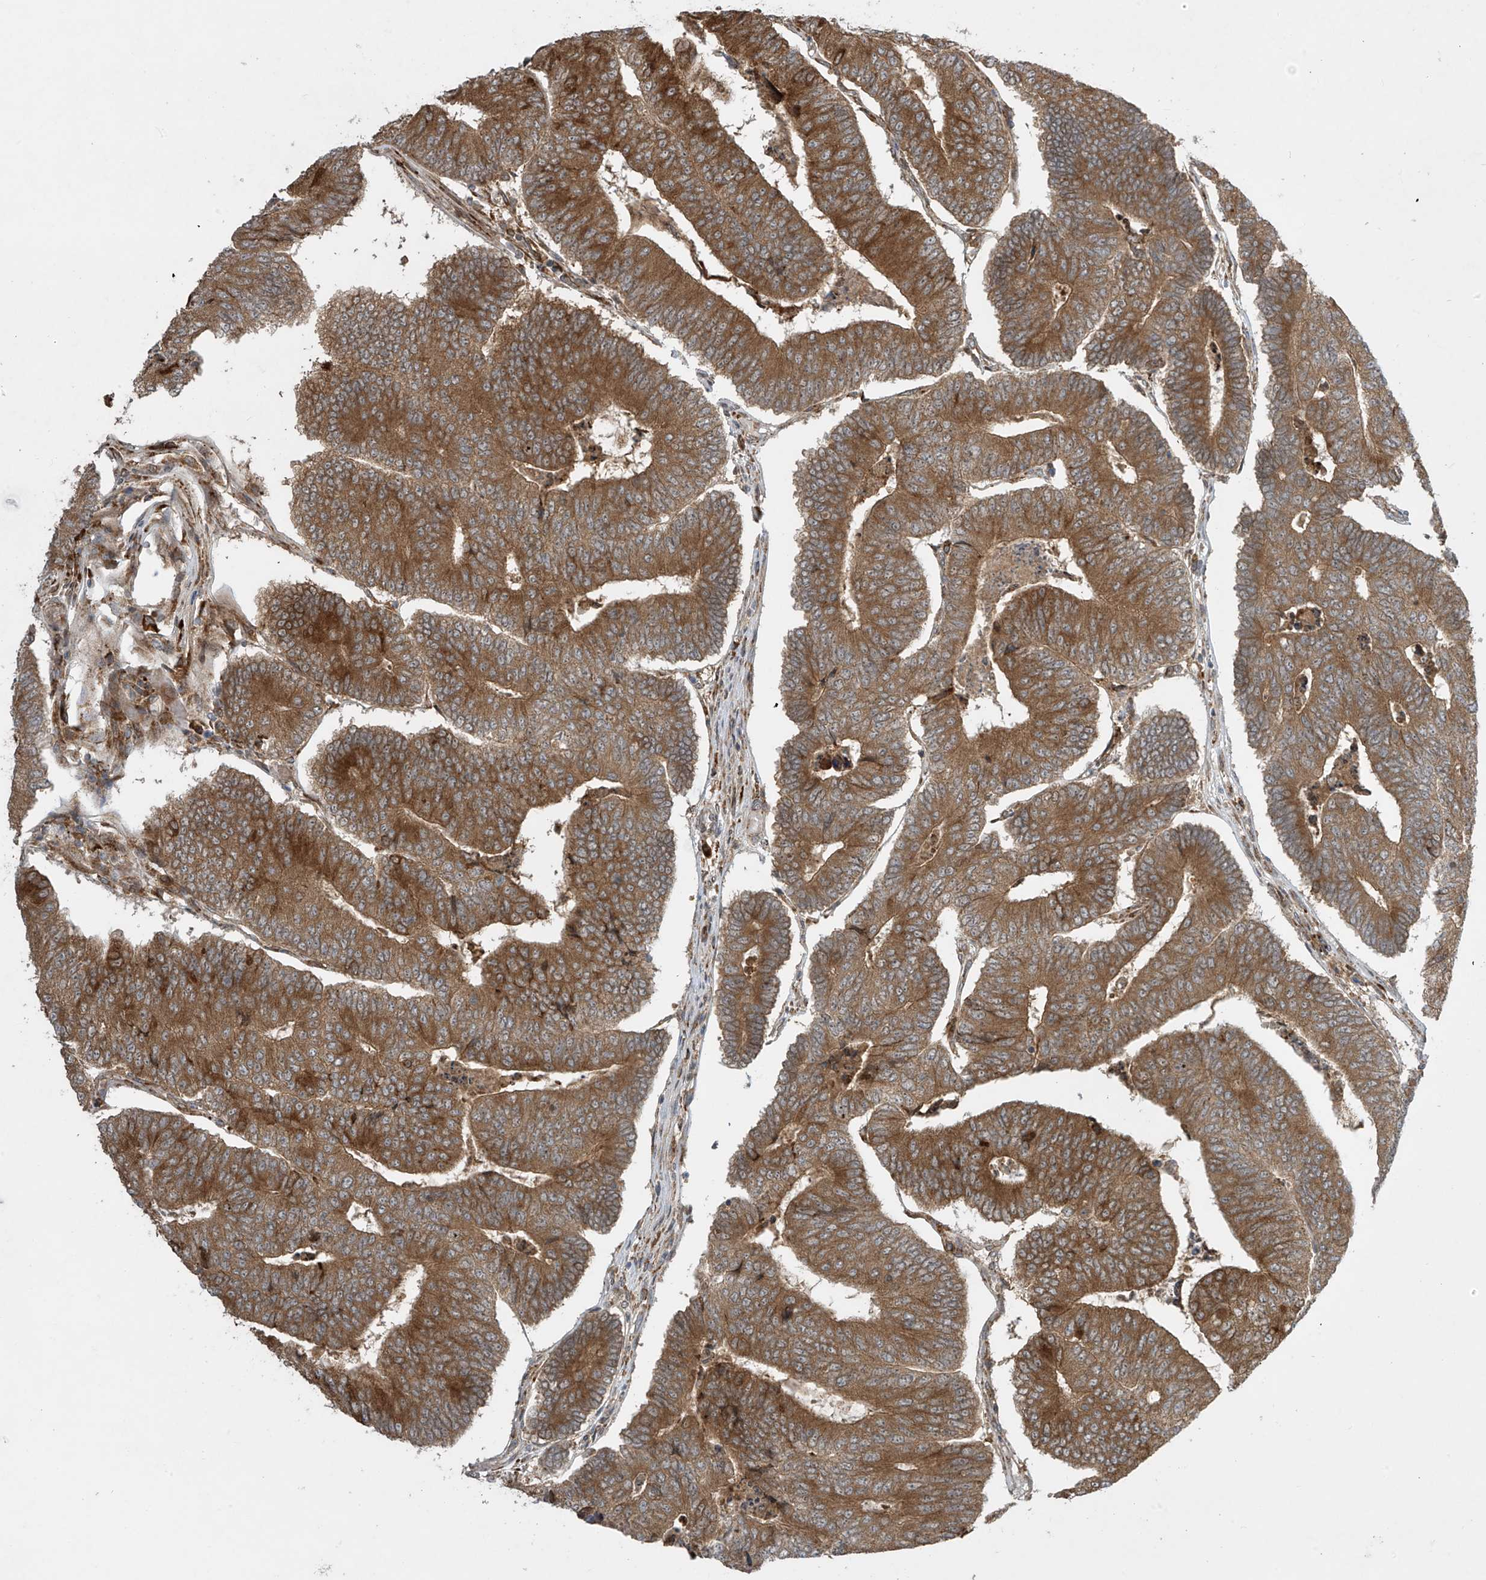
{"staining": {"intensity": "moderate", "quantity": ">75%", "location": "cytoplasmic/membranous"}, "tissue": "colorectal cancer", "cell_type": "Tumor cells", "image_type": "cancer", "snomed": [{"axis": "morphology", "description": "Adenocarcinoma, NOS"}, {"axis": "topography", "description": "Colon"}], "caption": "Colorectal adenocarcinoma was stained to show a protein in brown. There is medium levels of moderate cytoplasmic/membranous positivity in approximately >75% of tumor cells.", "gene": "PPAT", "patient": {"sex": "female", "age": 67}}